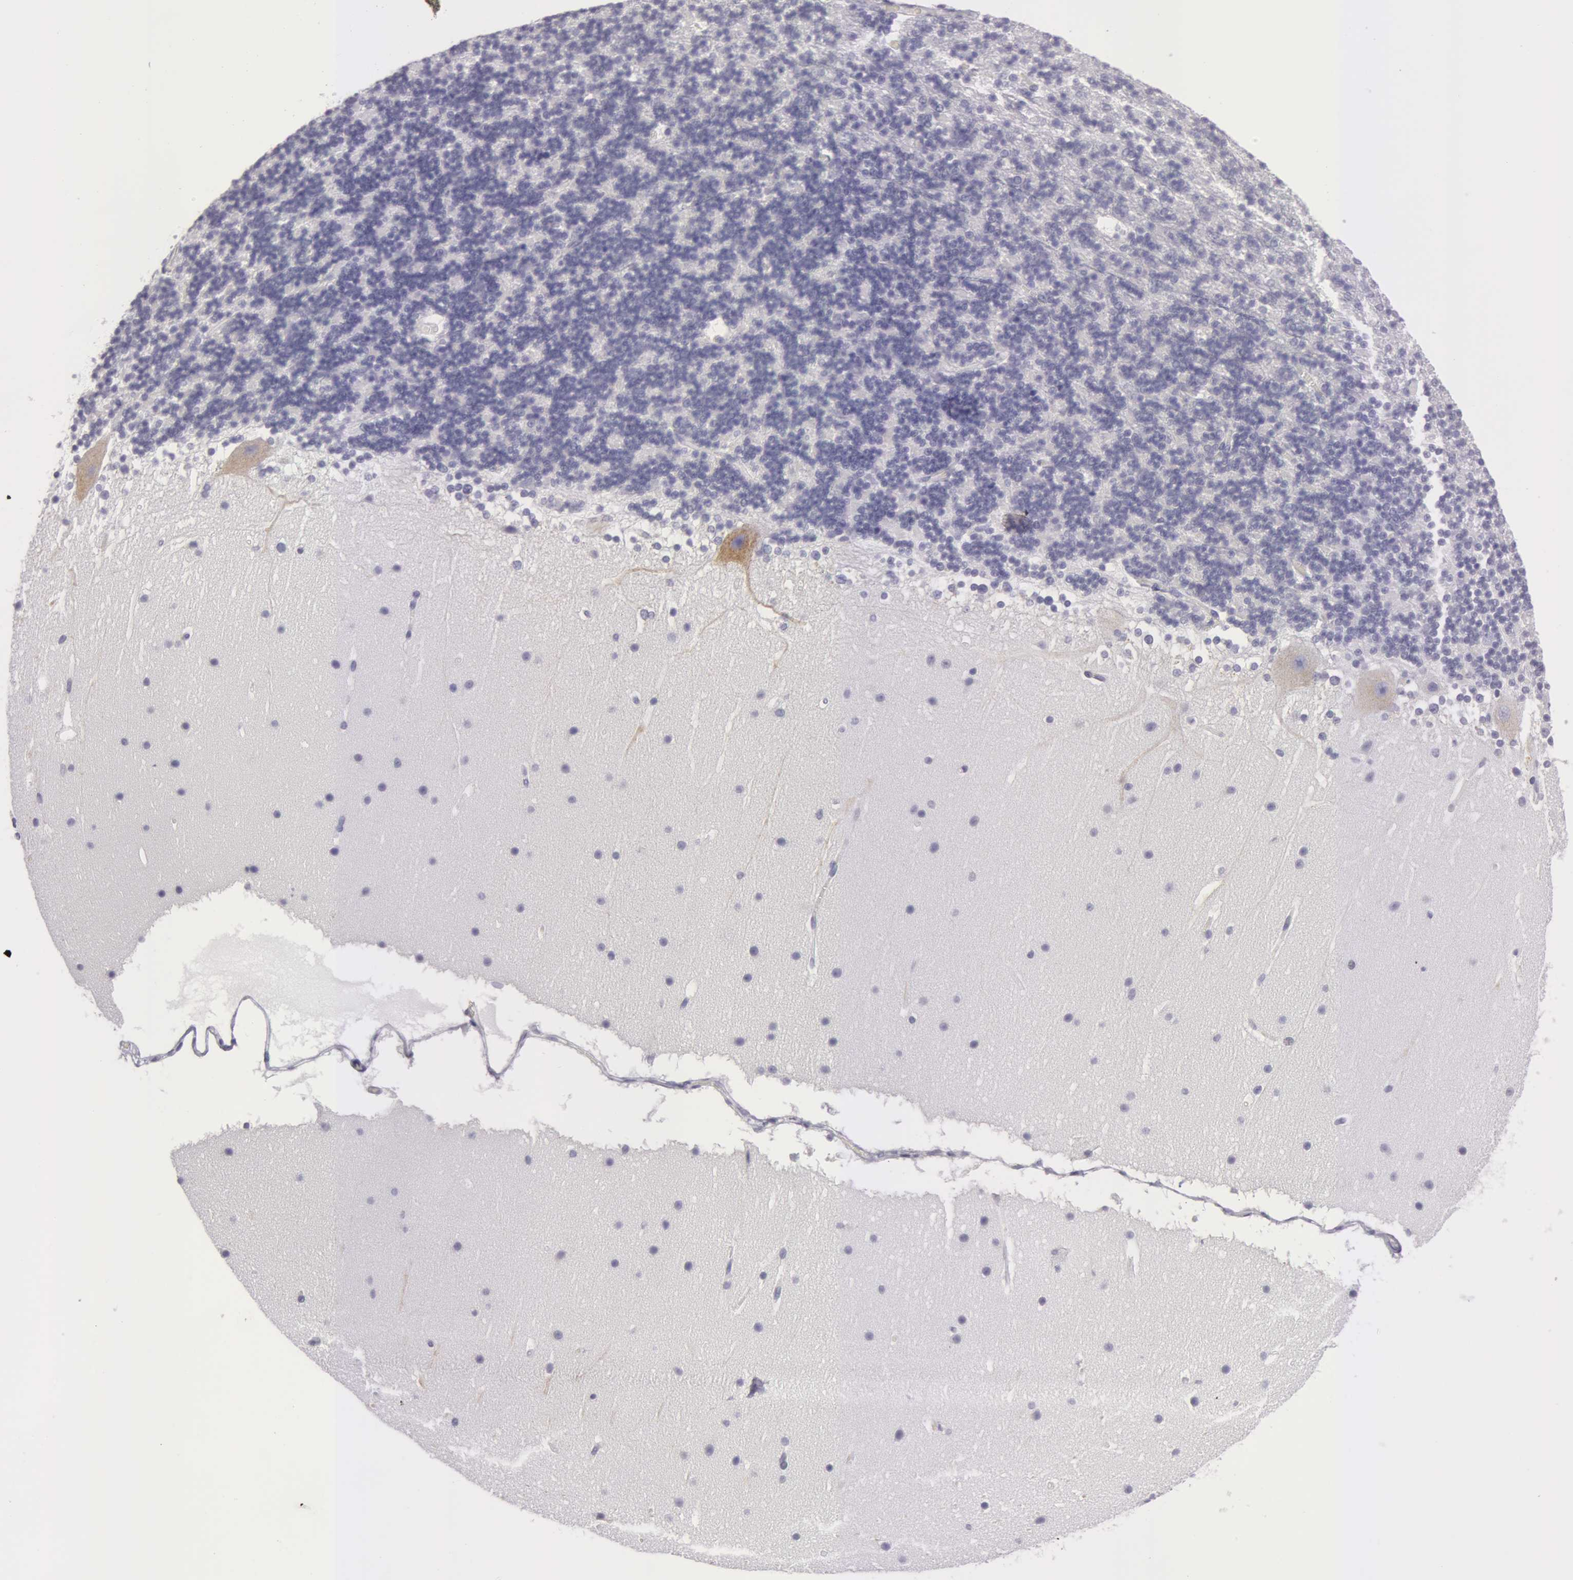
{"staining": {"intensity": "negative", "quantity": "none", "location": "none"}, "tissue": "cerebellum", "cell_type": "Cells in granular layer", "image_type": "normal", "snomed": [{"axis": "morphology", "description": "Normal tissue, NOS"}, {"axis": "topography", "description": "Cerebellum"}], "caption": "Photomicrograph shows no significant protein positivity in cells in granular layer of benign cerebellum. (Stains: DAB (3,3'-diaminobenzidine) immunohistochemistry (IHC) with hematoxylin counter stain, Microscopy: brightfield microscopy at high magnification).", "gene": "AMACR", "patient": {"sex": "female", "age": 19}}